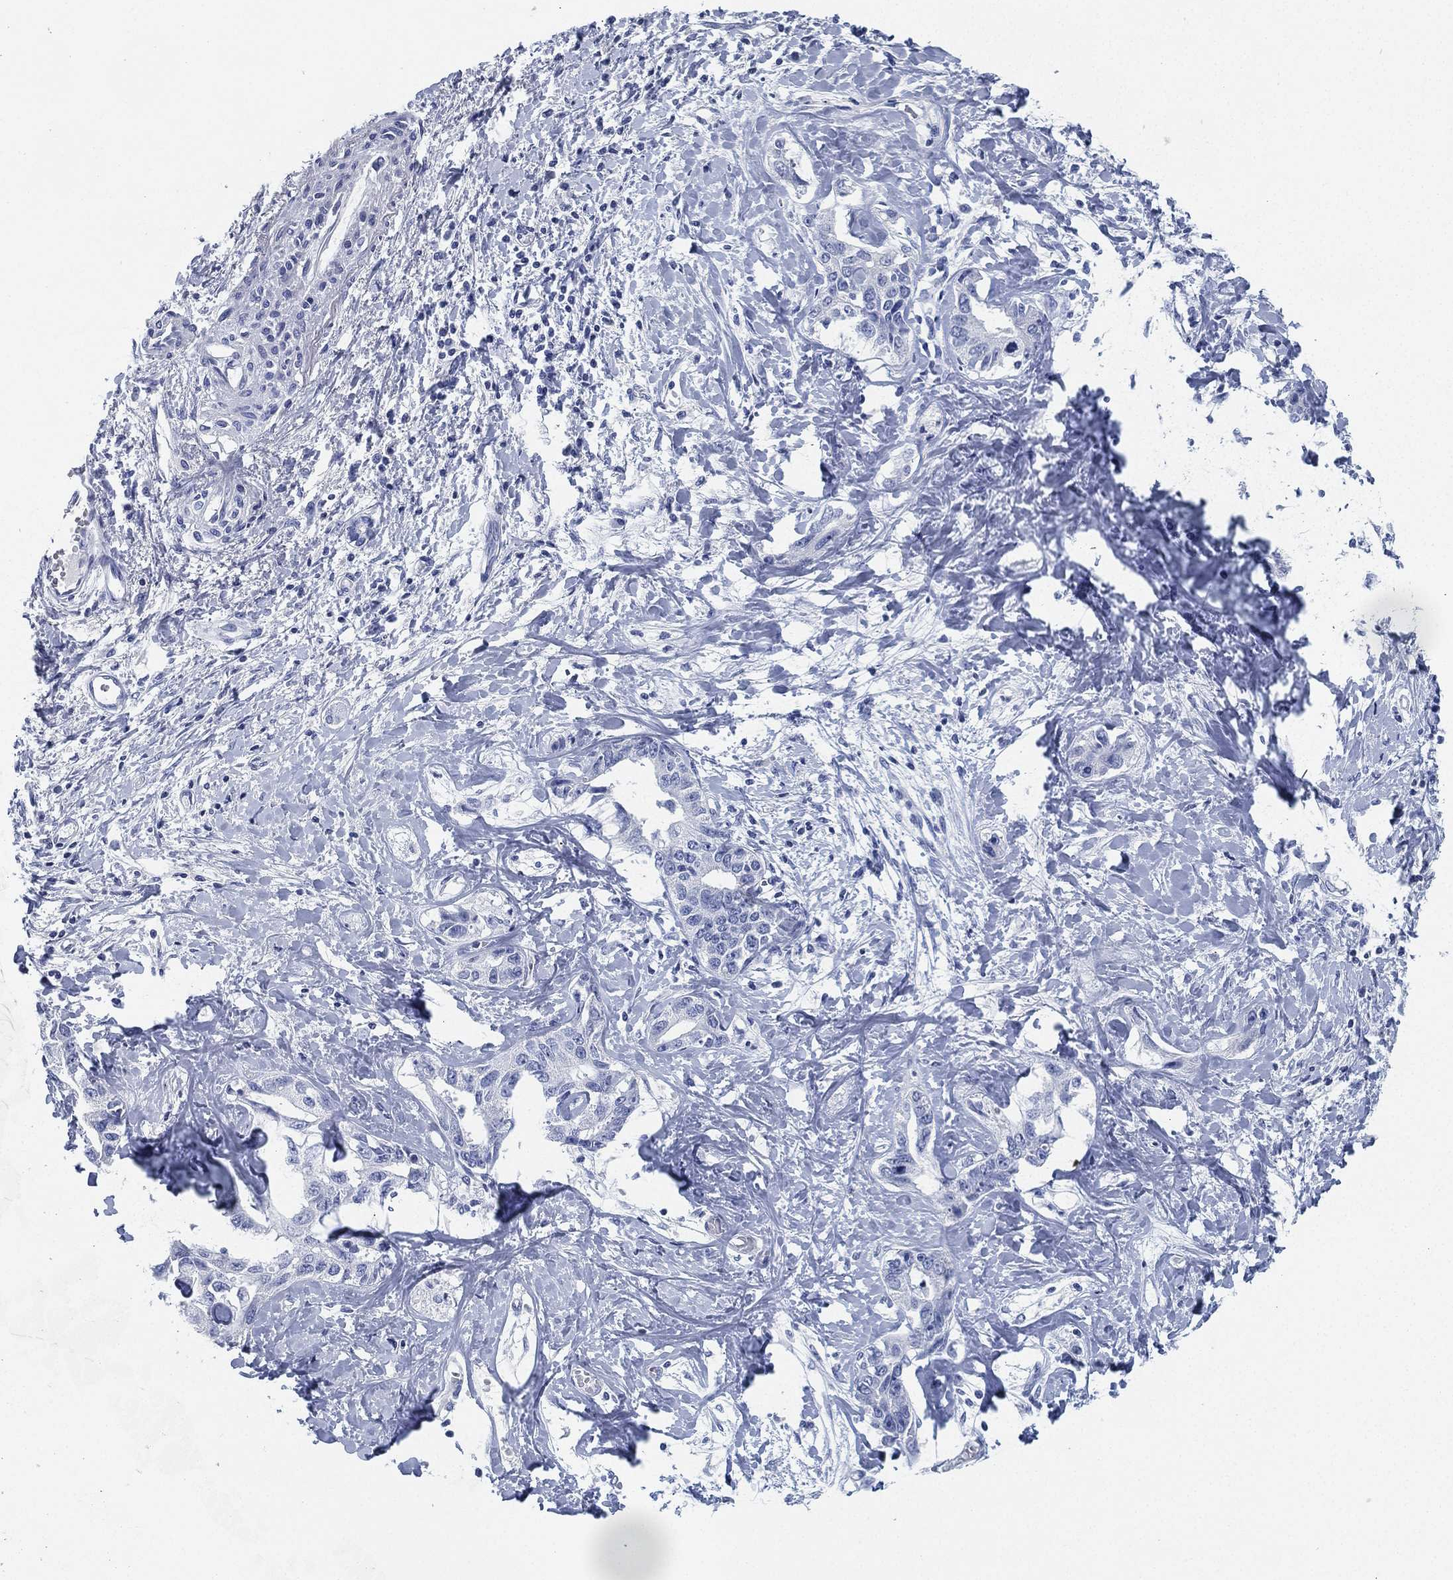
{"staining": {"intensity": "negative", "quantity": "none", "location": "none"}, "tissue": "liver cancer", "cell_type": "Tumor cells", "image_type": "cancer", "snomed": [{"axis": "morphology", "description": "Cholangiocarcinoma"}, {"axis": "topography", "description": "Liver"}], "caption": "An immunohistochemistry (IHC) photomicrograph of liver cholangiocarcinoma is shown. There is no staining in tumor cells of liver cholangiocarcinoma.", "gene": "DEFB121", "patient": {"sex": "male", "age": 59}}